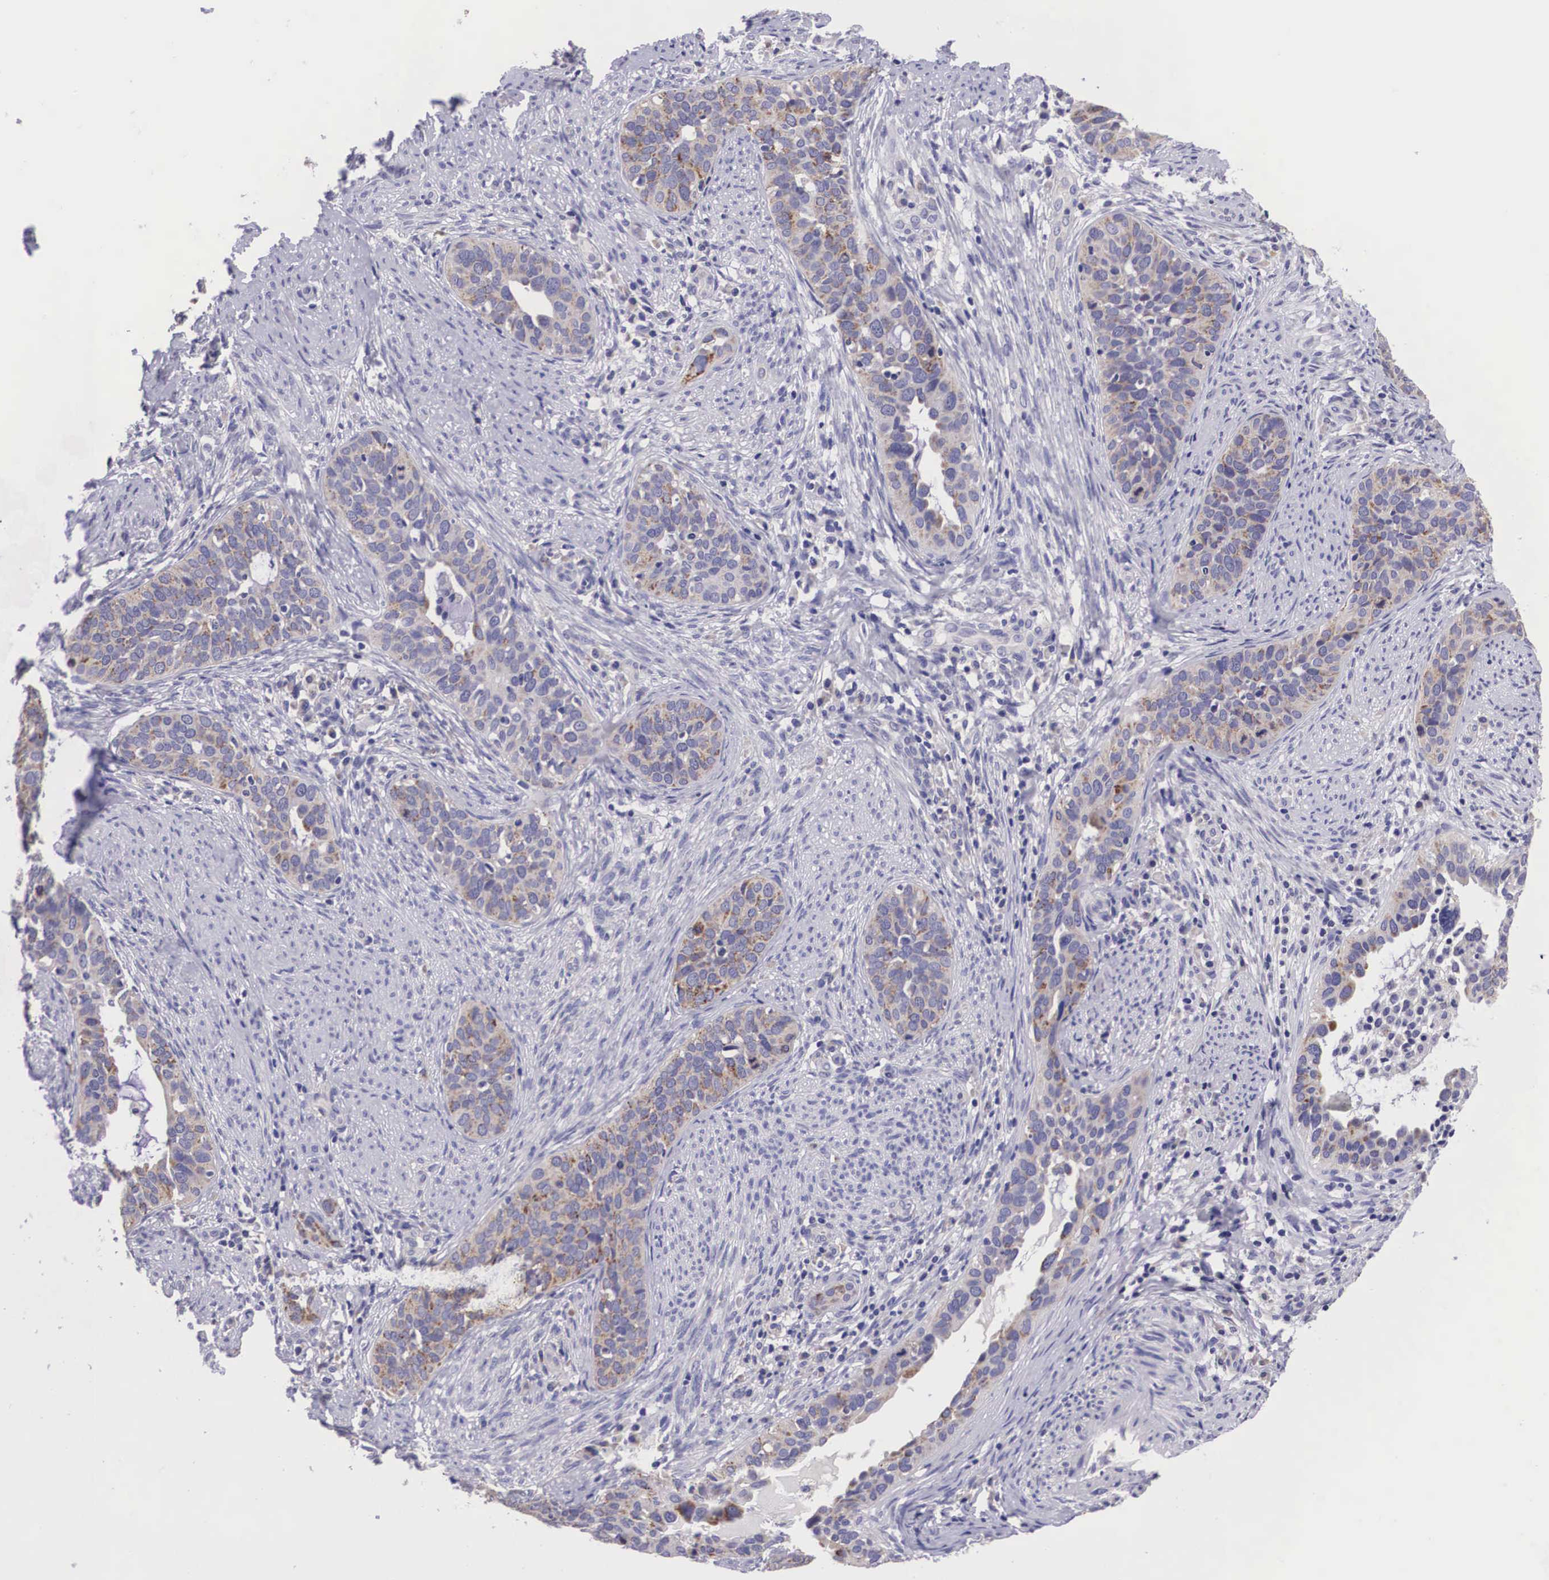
{"staining": {"intensity": "moderate", "quantity": "25%-75%", "location": "cytoplasmic/membranous"}, "tissue": "cervical cancer", "cell_type": "Tumor cells", "image_type": "cancer", "snomed": [{"axis": "morphology", "description": "Squamous cell carcinoma, NOS"}, {"axis": "topography", "description": "Cervix"}], "caption": "IHC histopathology image of squamous cell carcinoma (cervical) stained for a protein (brown), which exhibits medium levels of moderate cytoplasmic/membranous staining in approximately 25%-75% of tumor cells.", "gene": "ARG2", "patient": {"sex": "female", "age": 31}}